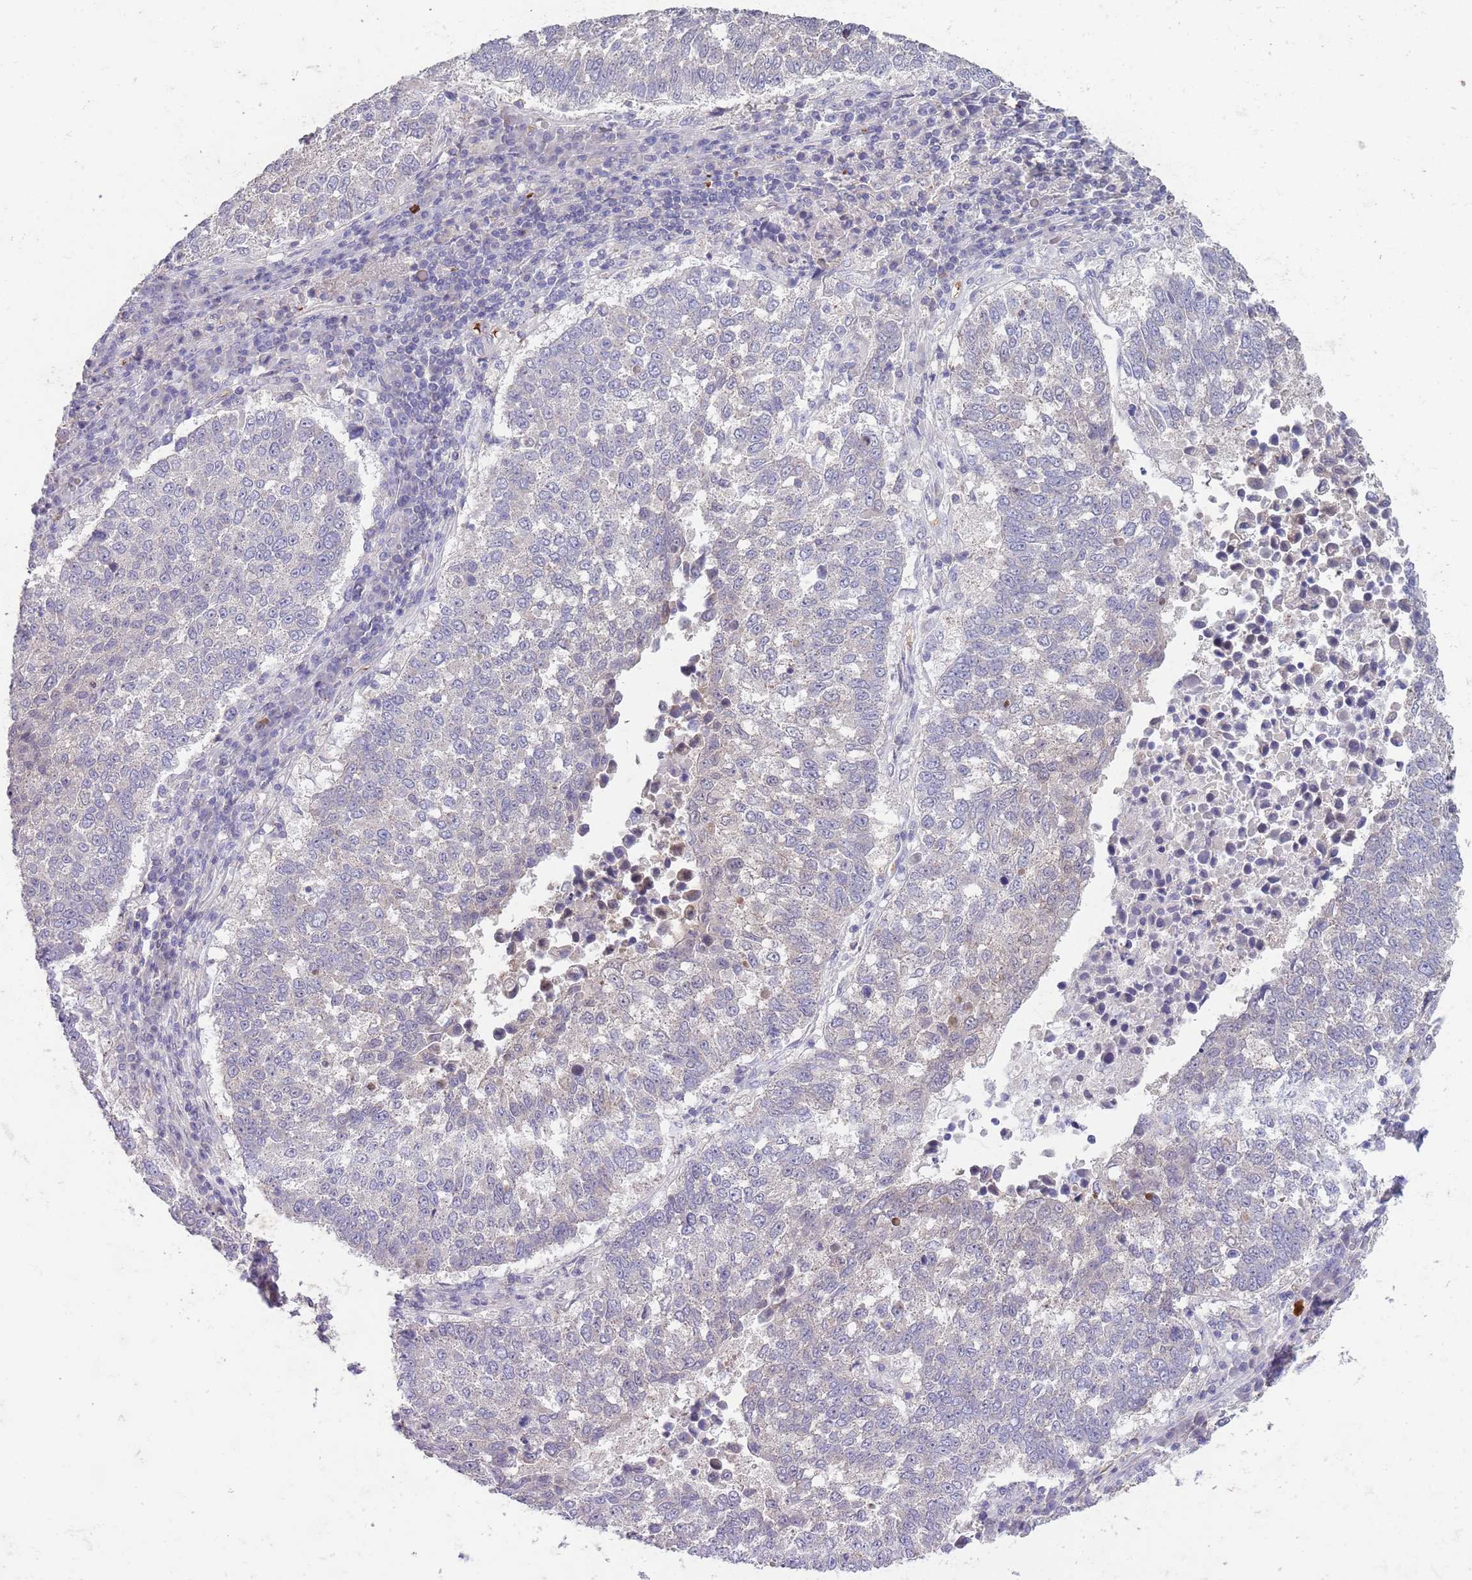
{"staining": {"intensity": "negative", "quantity": "none", "location": "none"}, "tissue": "lung cancer", "cell_type": "Tumor cells", "image_type": "cancer", "snomed": [{"axis": "morphology", "description": "Squamous cell carcinoma, NOS"}, {"axis": "topography", "description": "Lung"}], "caption": "Histopathology image shows no protein staining in tumor cells of squamous cell carcinoma (lung) tissue.", "gene": "ZNF14", "patient": {"sex": "male", "age": 73}}